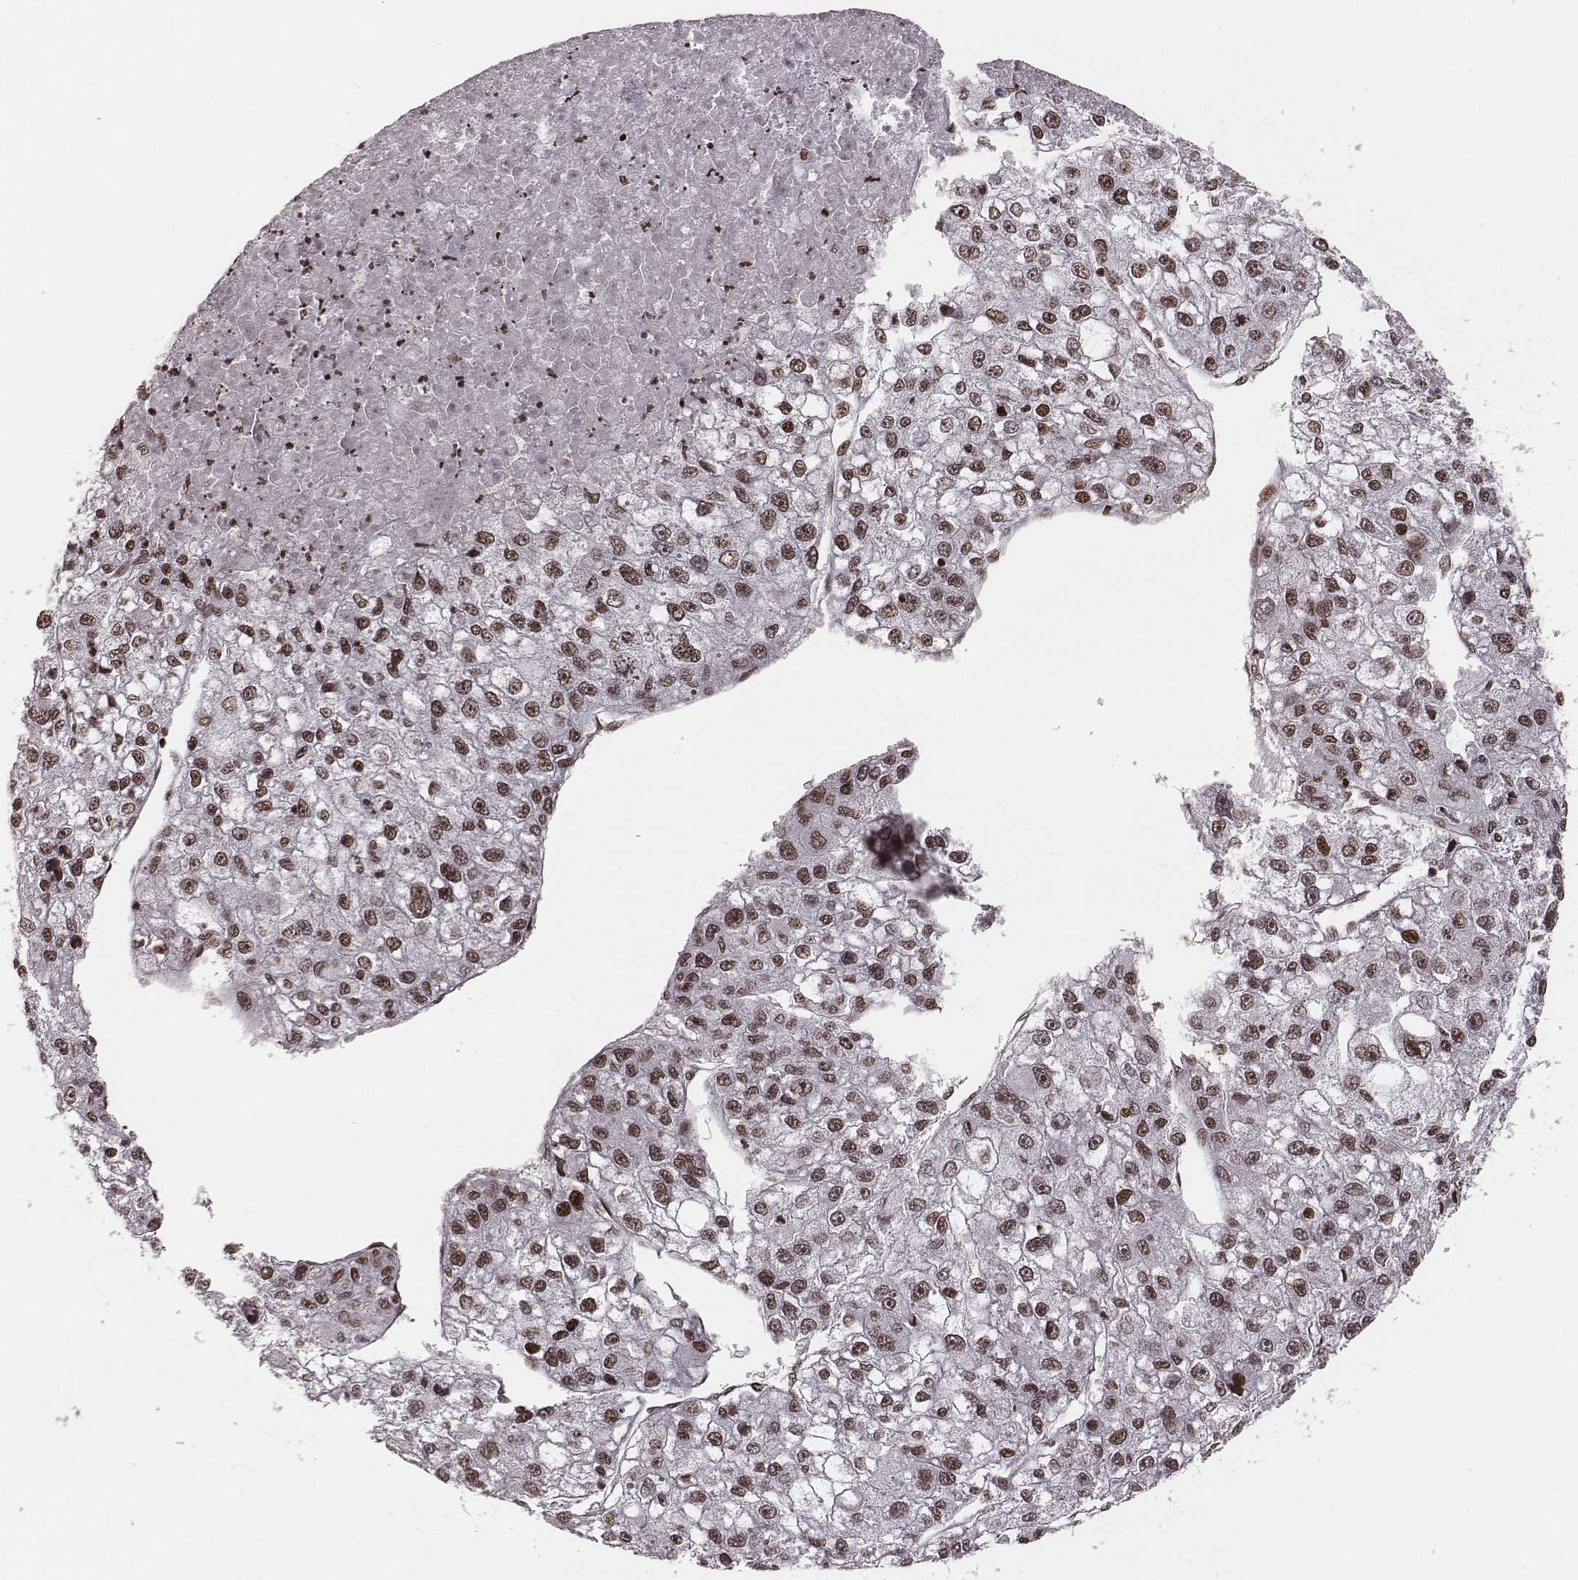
{"staining": {"intensity": "weak", "quantity": "25%-75%", "location": "nuclear"}, "tissue": "liver cancer", "cell_type": "Tumor cells", "image_type": "cancer", "snomed": [{"axis": "morphology", "description": "Carcinoma, Hepatocellular, NOS"}, {"axis": "topography", "description": "Liver"}], "caption": "A low amount of weak nuclear expression is appreciated in about 25%-75% of tumor cells in liver hepatocellular carcinoma tissue. (IHC, brightfield microscopy, high magnification).", "gene": "VRK3", "patient": {"sex": "male", "age": 56}}